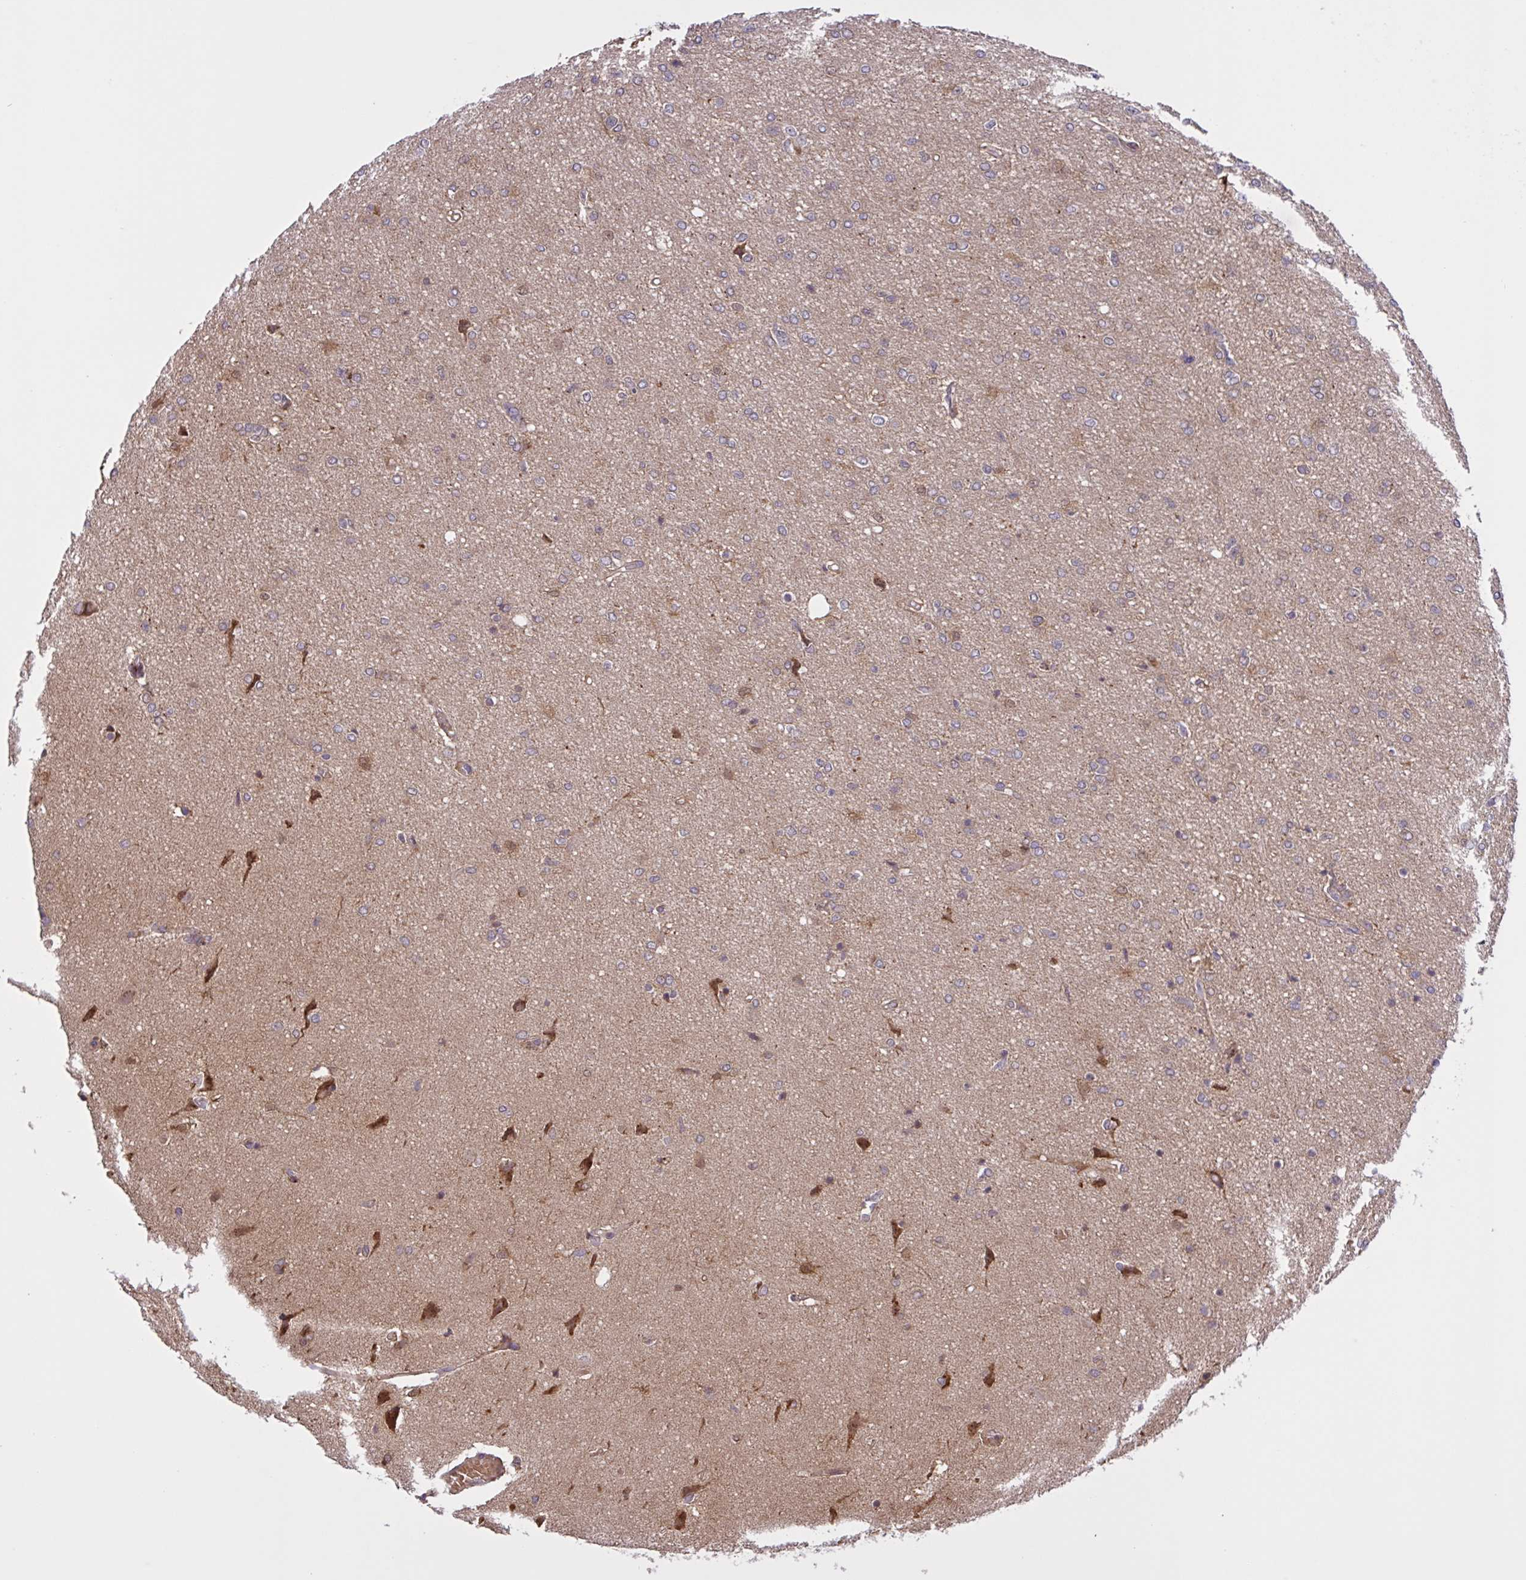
{"staining": {"intensity": "weak", "quantity": "<25%", "location": "cytoplasmic/membranous"}, "tissue": "glioma", "cell_type": "Tumor cells", "image_type": "cancer", "snomed": [{"axis": "morphology", "description": "Glioma, malignant, Low grade"}, {"axis": "topography", "description": "Brain"}], "caption": "Glioma stained for a protein using IHC shows no expression tumor cells.", "gene": "INTS10", "patient": {"sex": "male", "age": 26}}